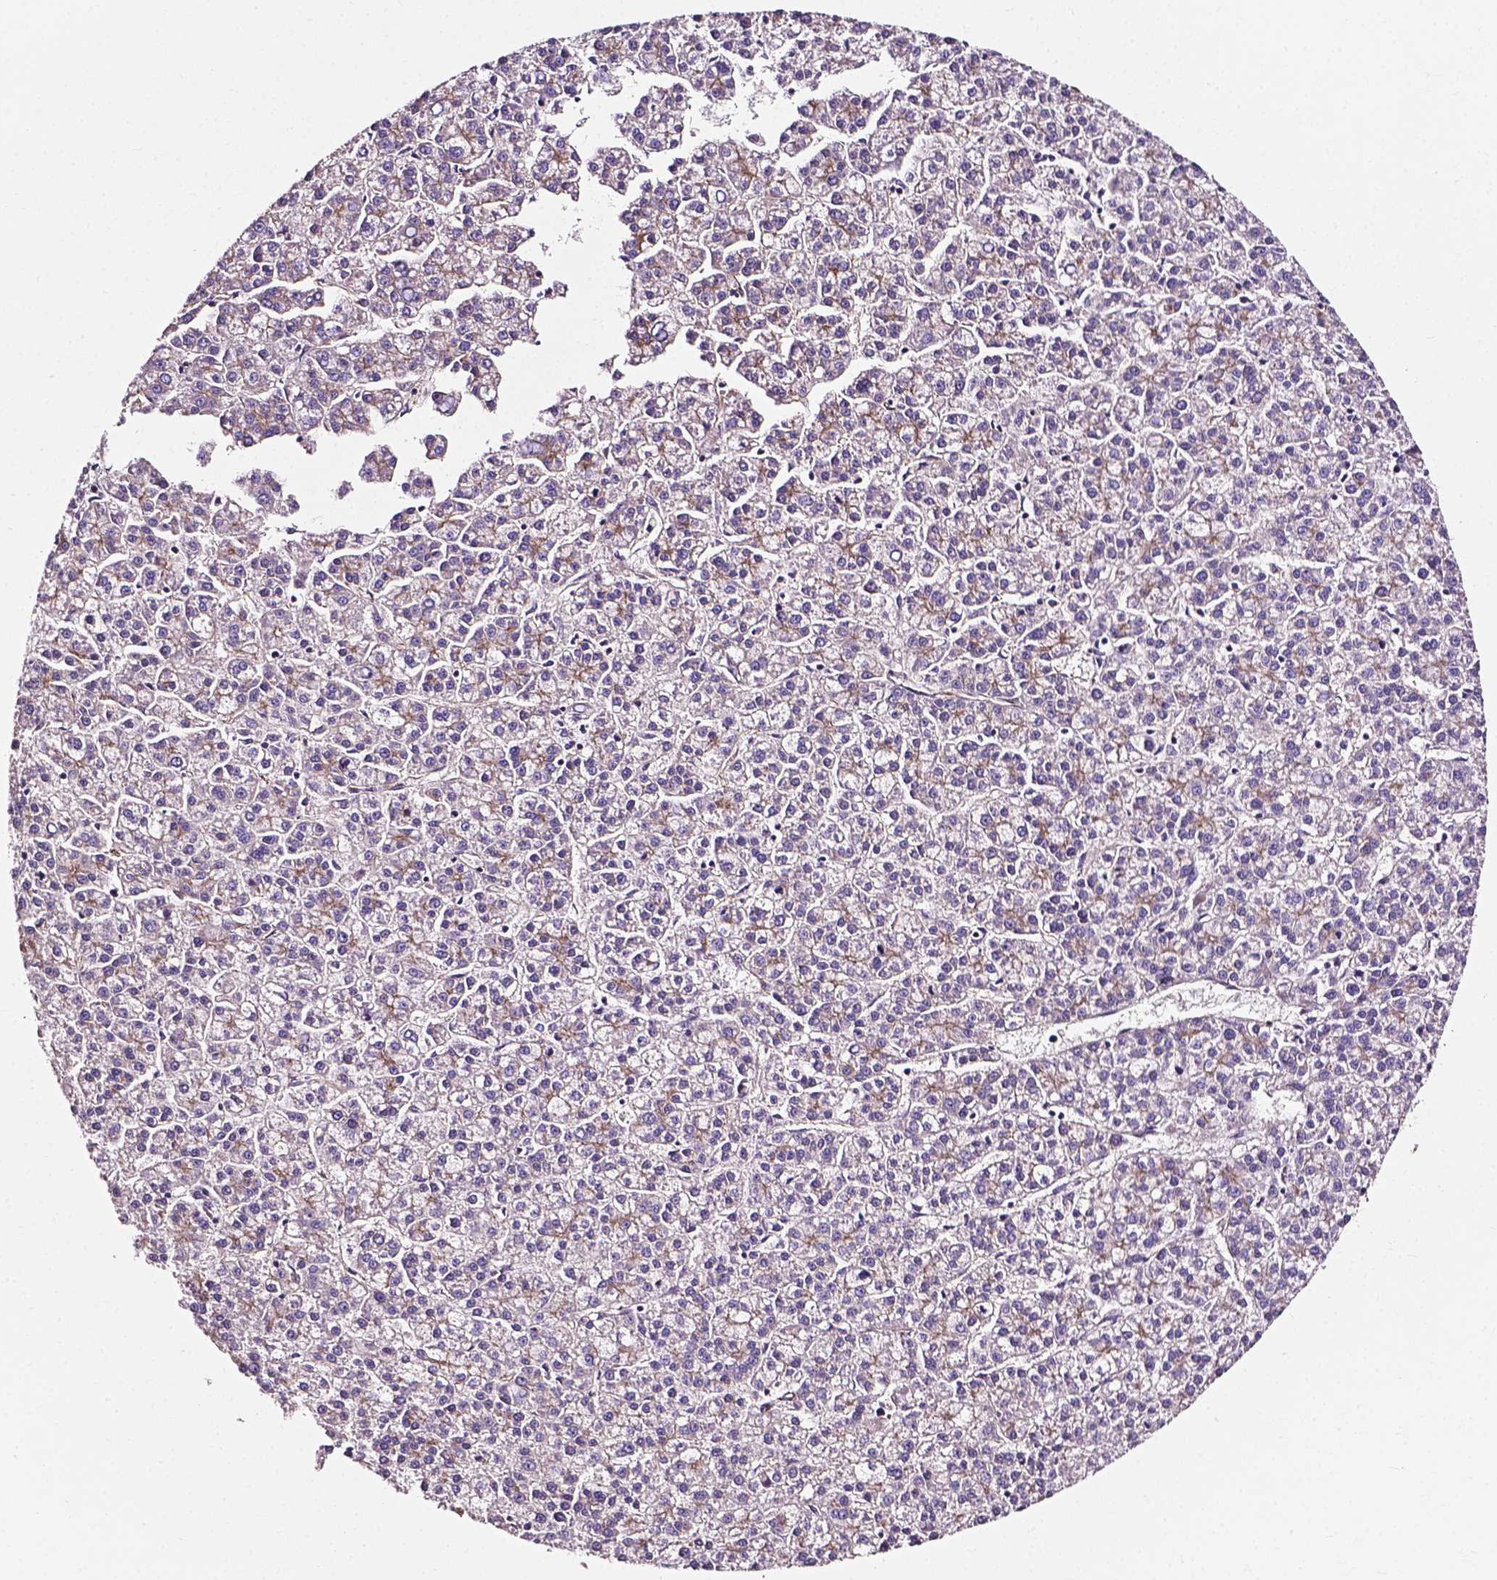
{"staining": {"intensity": "negative", "quantity": "none", "location": "none"}, "tissue": "liver cancer", "cell_type": "Tumor cells", "image_type": "cancer", "snomed": [{"axis": "morphology", "description": "Carcinoma, Hepatocellular, NOS"}, {"axis": "topography", "description": "Liver"}], "caption": "DAB immunohistochemical staining of human liver cancer demonstrates no significant positivity in tumor cells.", "gene": "ATG16L1", "patient": {"sex": "female", "age": 58}}